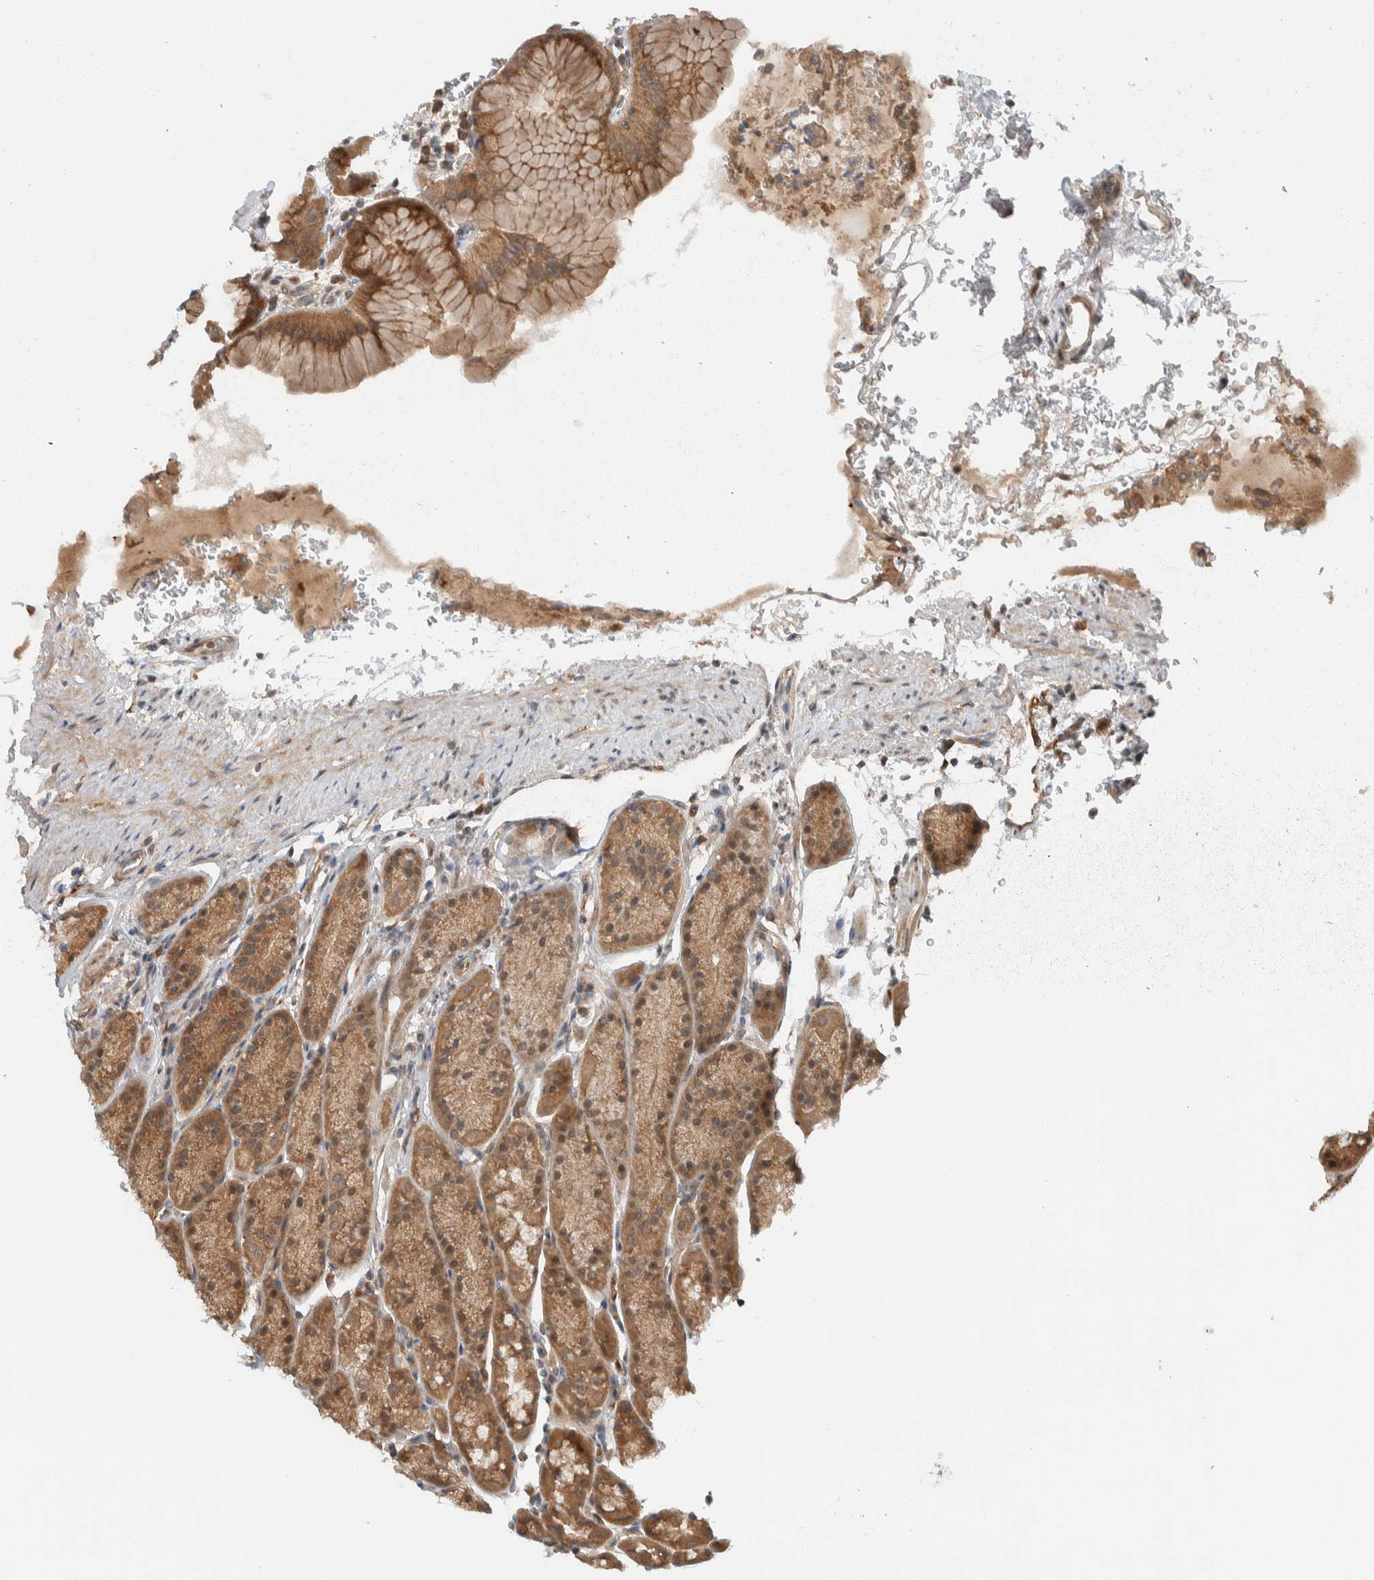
{"staining": {"intensity": "moderate", "quantity": ">75%", "location": "cytoplasmic/membranous"}, "tissue": "stomach", "cell_type": "Glandular cells", "image_type": "normal", "snomed": [{"axis": "morphology", "description": "Normal tissue, NOS"}, {"axis": "topography", "description": "Stomach"}], "caption": "The immunohistochemical stain highlights moderate cytoplasmic/membranous staining in glandular cells of normal stomach.", "gene": "KLHL6", "patient": {"sex": "male", "age": 42}}